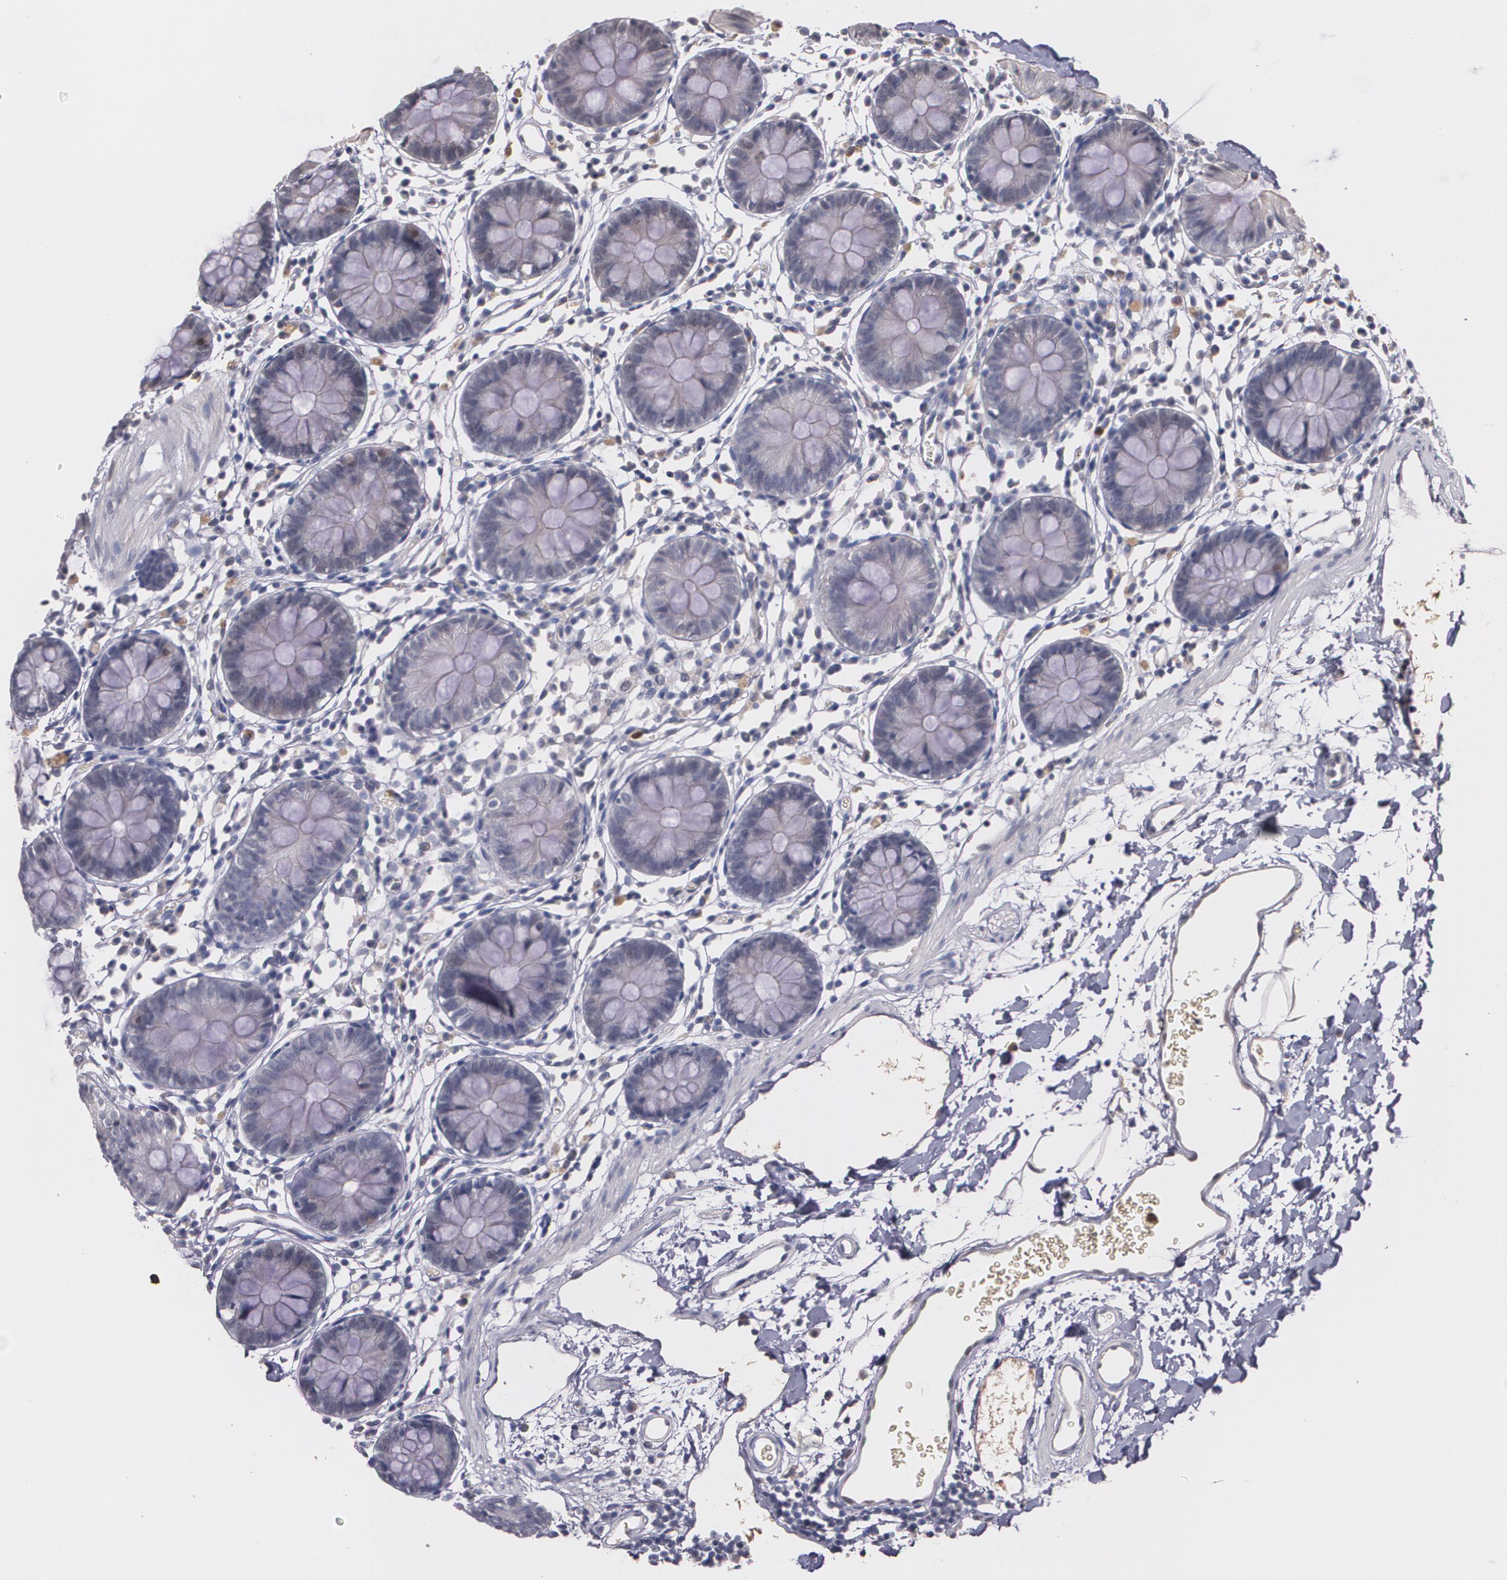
{"staining": {"intensity": "negative", "quantity": "none", "location": "none"}, "tissue": "colon", "cell_type": "Endothelial cells", "image_type": "normal", "snomed": [{"axis": "morphology", "description": "Normal tissue, NOS"}, {"axis": "topography", "description": "Colon"}], "caption": "Photomicrograph shows no protein positivity in endothelial cells of normal colon. (DAB immunohistochemistry (IHC), high magnification).", "gene": "PTS", "patient": {"sex": "male", "age": 14}}